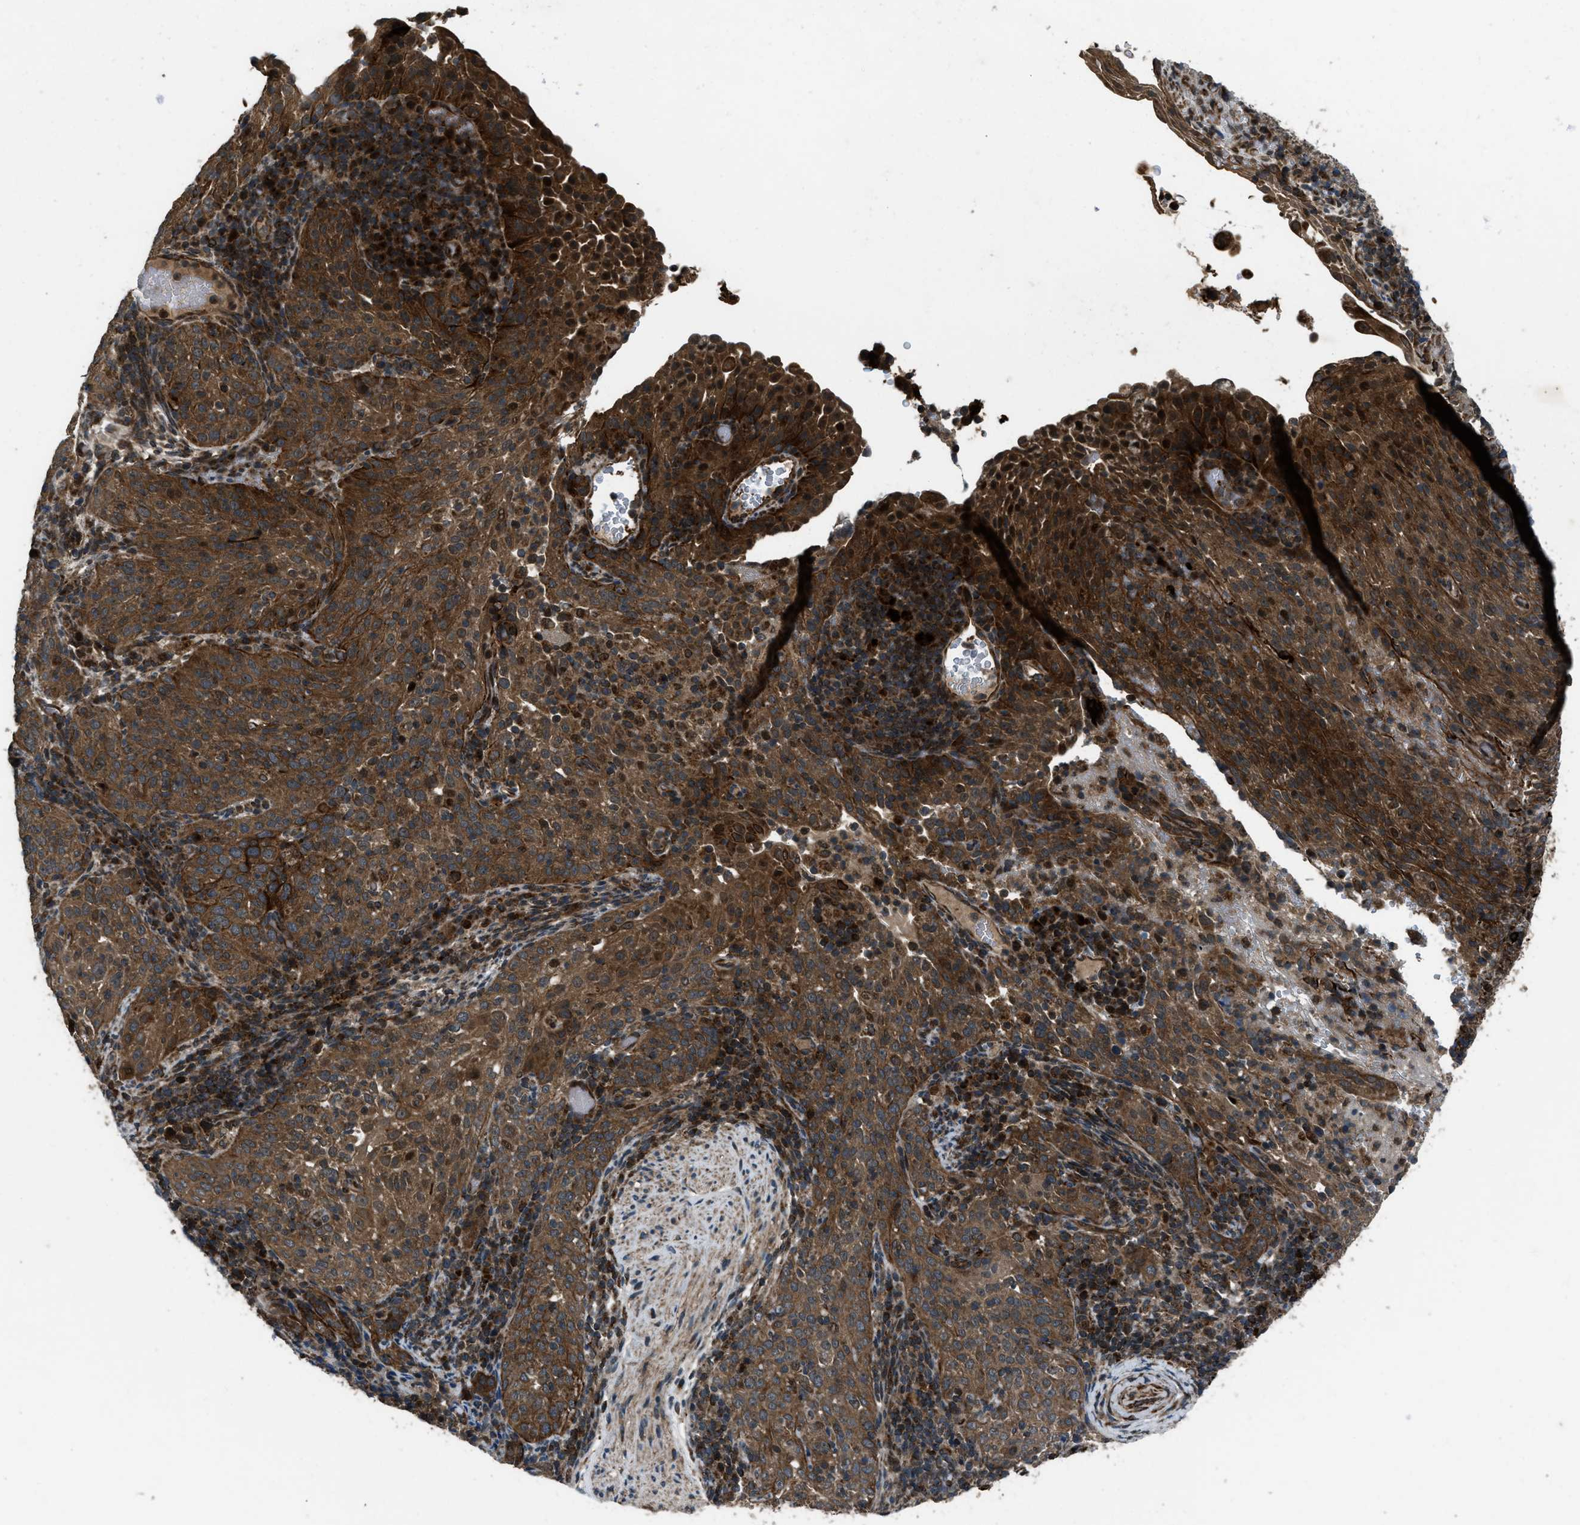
{"staining": {"intensity": "moderate", "quantity": ">75%", "location": "cytoplasmic/membranous,nuclear"}, "tissue": "cervical cancer", "cell_type": "Tumor cells", "image_type": "cancer", "snomed": [{"axis": "morphology", "description": "Squamous cell carcinoma, NOS"}, {"axis": "topography", "description": "Cervix"}], "caption": "Protein analysis of cervical squamous cell carcinoma tissue exhibits moderate cytoplasmic/membranous and nuclear expression in approximately >75% of tumor cells.", "gene": "IRAK4", "patient": {"sex": "female", "age": 51}}